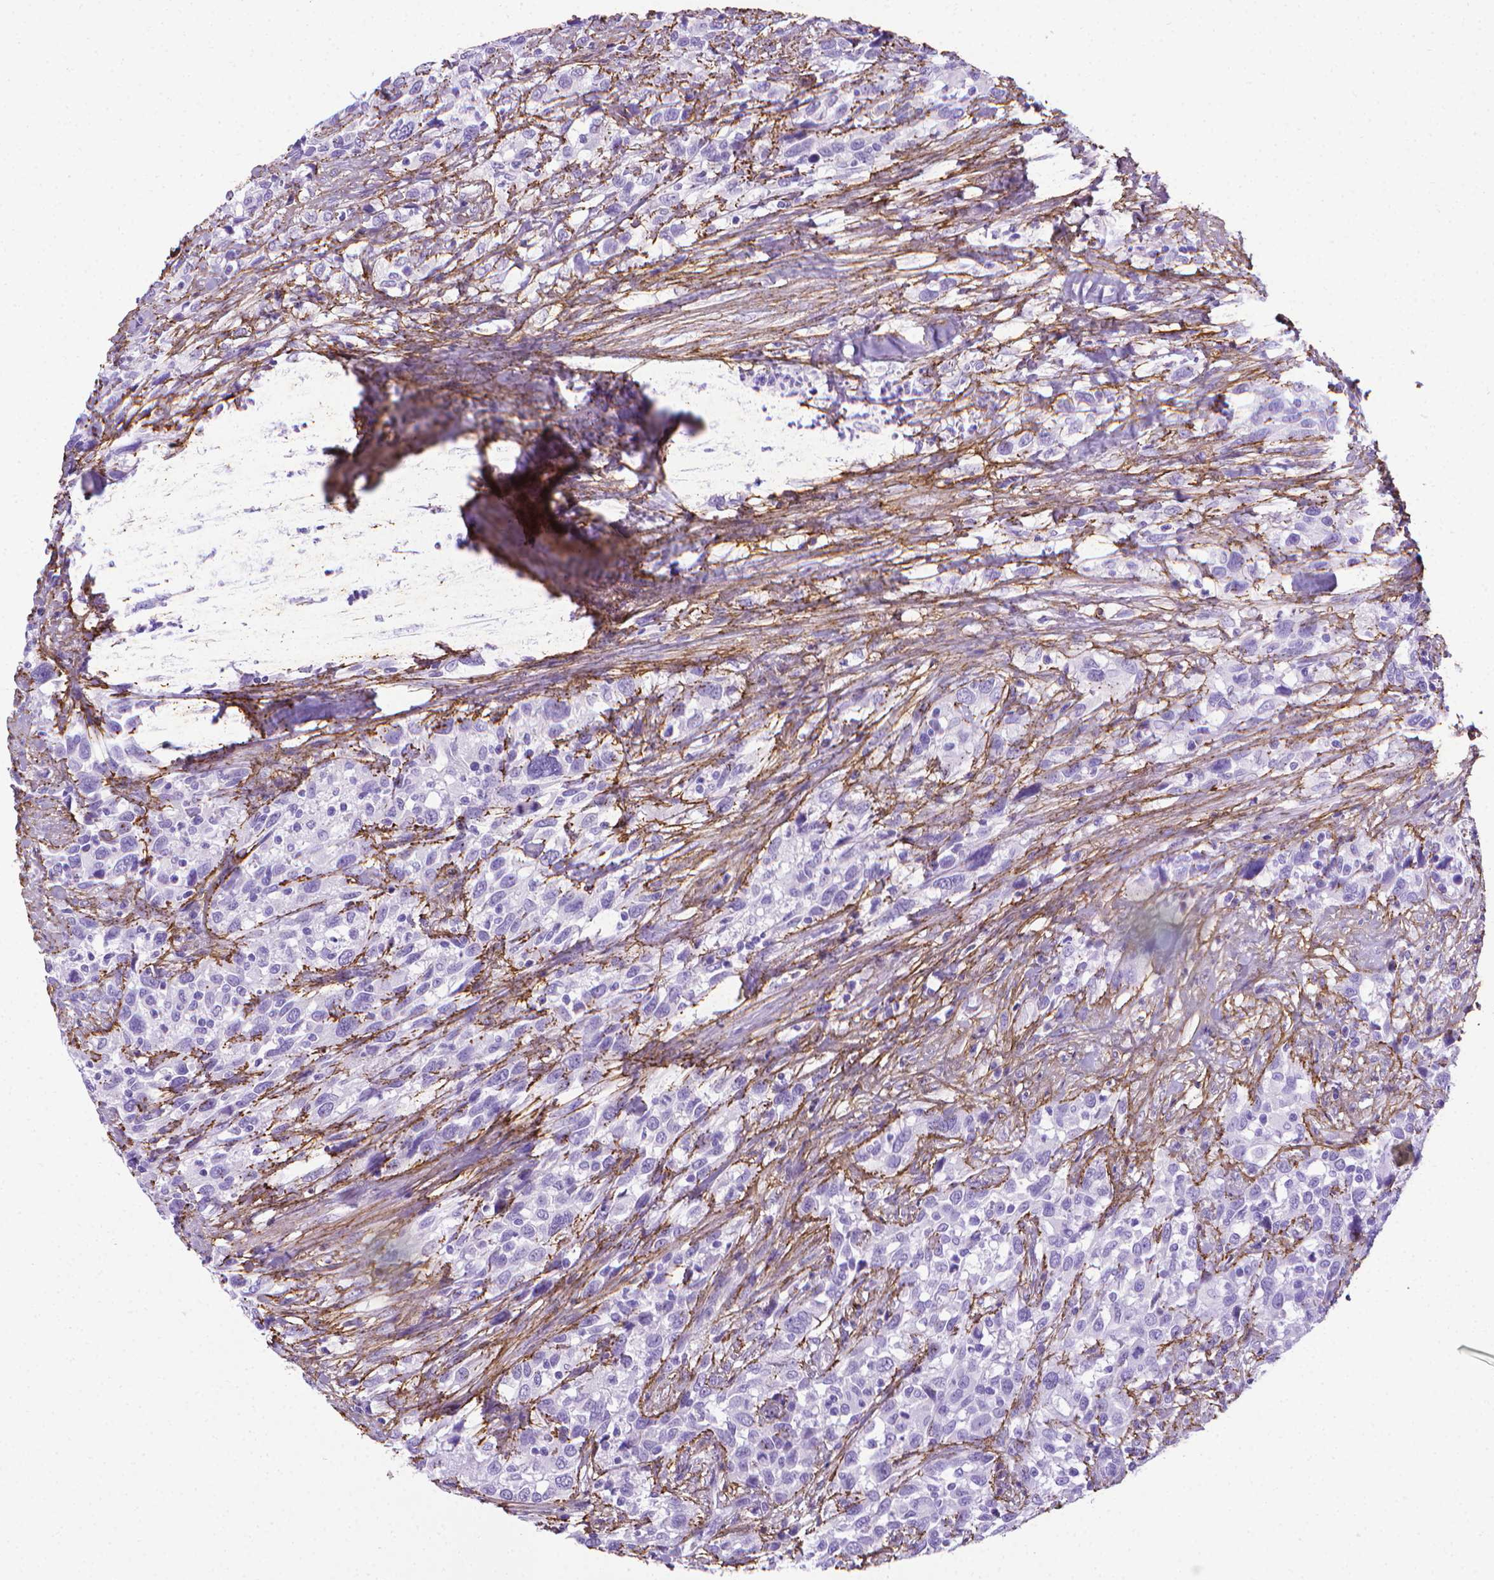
{"staining": {"intensity": "negative", "quantity": "none", "location": "none"}, "tissue": "urothelial cancer", "cell_type": "Tumor cells", "image_type": "cancer", "snomed": [{"axis": "morphology", "description": "Urothelial carcinoma, NOS"}, {"axis": "morphology", "description": "Urothelial carcinoma, High grade"}, {"axis": "topography", "description": "Urinary bladder"}], "caption": "A high-resolution image shows immunohistochemistry staining of high-grade urothelial carcinoma, which shows no significant staining in tumor cells. (DAB (3,3'-diaminobenzidine) immunohistochemistry, high magnification).", "gene": "MFAP2", "patient": {"sex": "female", "age": 64}}